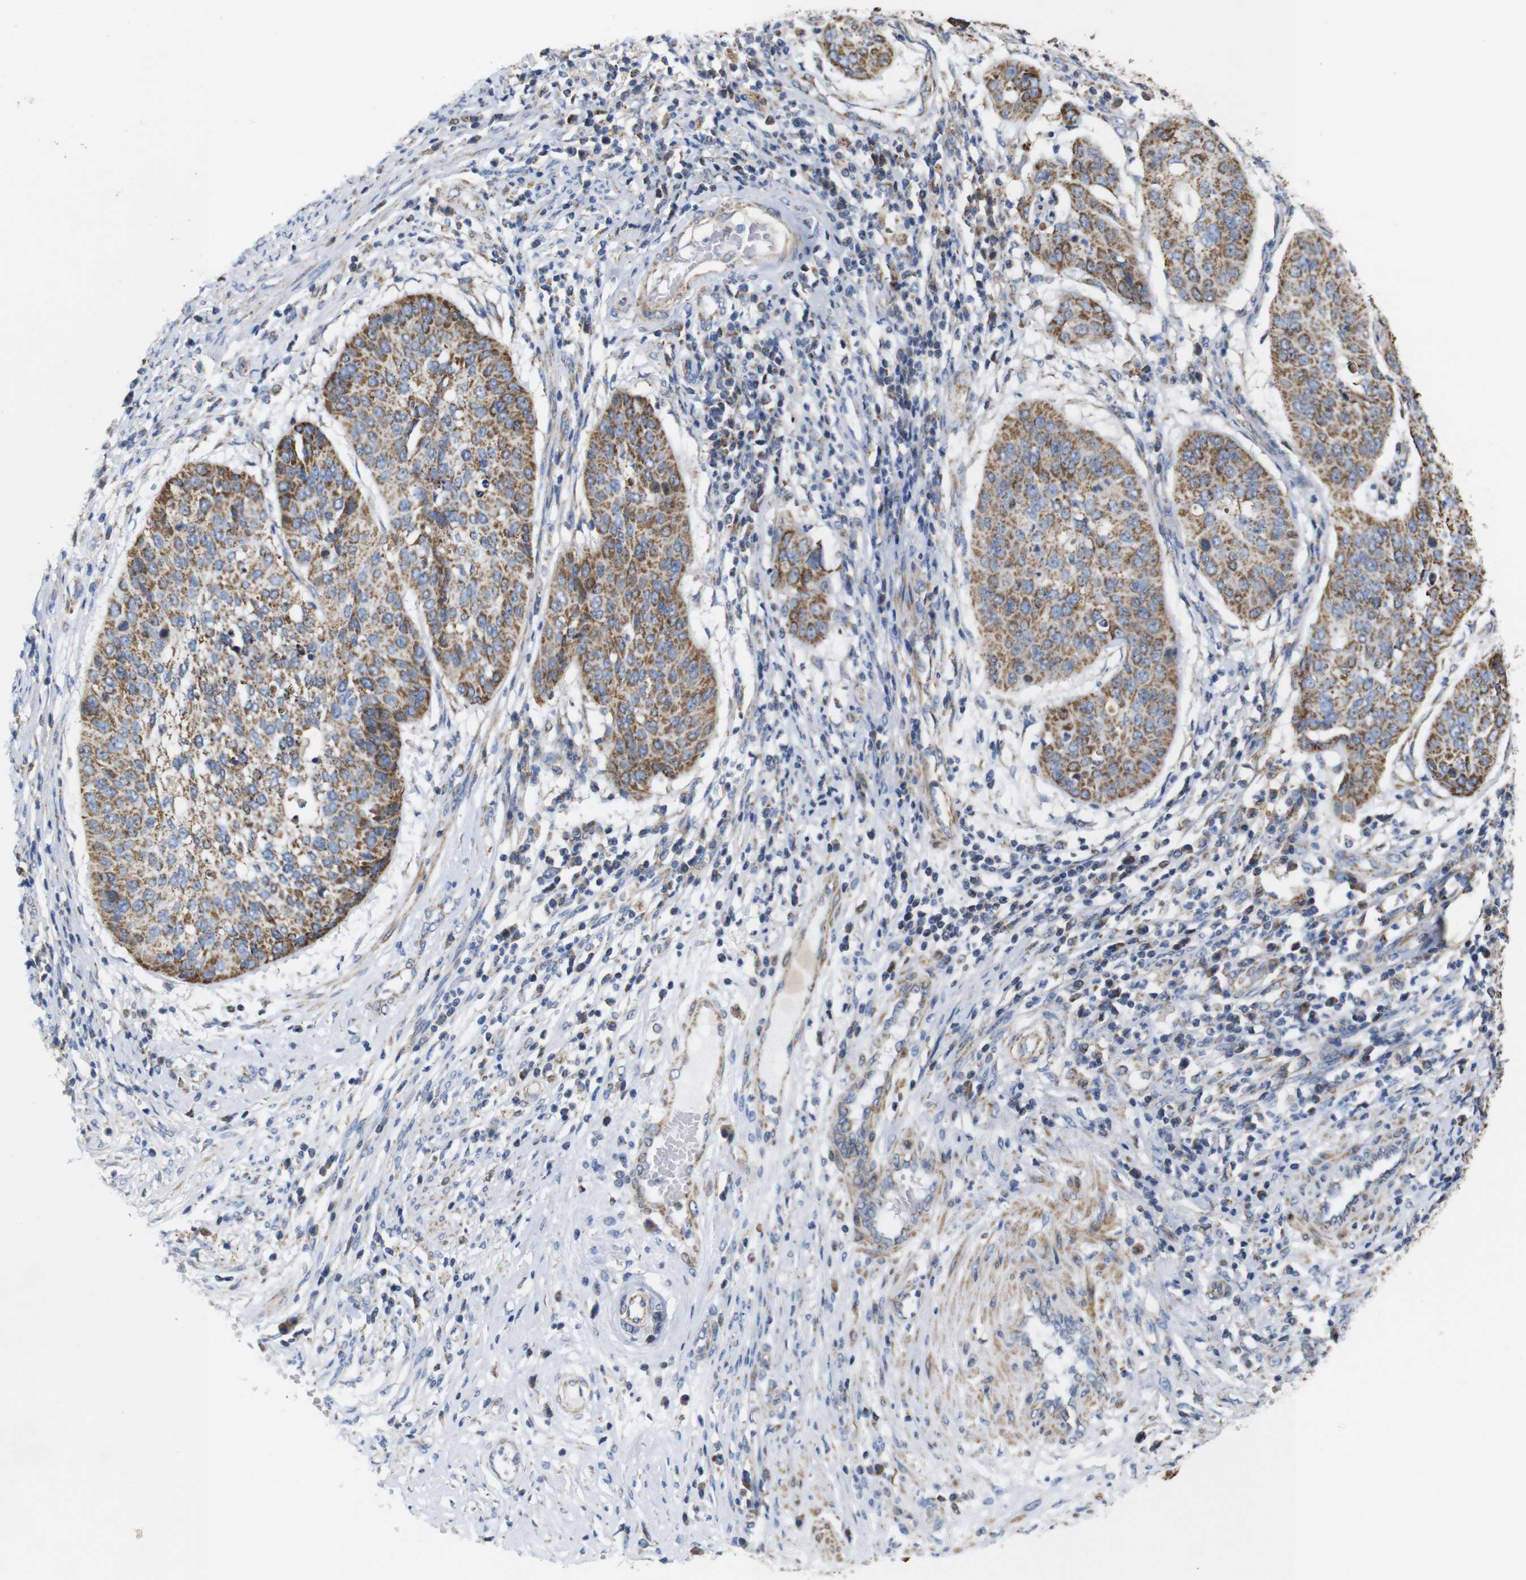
{"staining": {"intensity": "moderate", "quantity": ">75%", "location": "cytoplasmic/membranous"}, "tissue": "cervical cancer", "cell_type": "Tumor cells", "image_type": "cancer", "snomed": [{"axis": "morphology", "description": "Normal tissue, NOS"}, {"axis": "morphology", "description": "Squamous cell carcinoma, NOS"}, {"axis": "topography", "description": "Cervix"}], "caption": "High-power microscopy captured an immunohistochemistry histopathology image of cervical cancer (squamous cell carcinoma), revealing moderate cytoplasmic/membranous staining in approximately >75% of tumor cells. (Brightfield microscopy of DAB IHC at high magnification).", "gene": "FAM171B", "patient": {"sex": "female", "age": 39}}